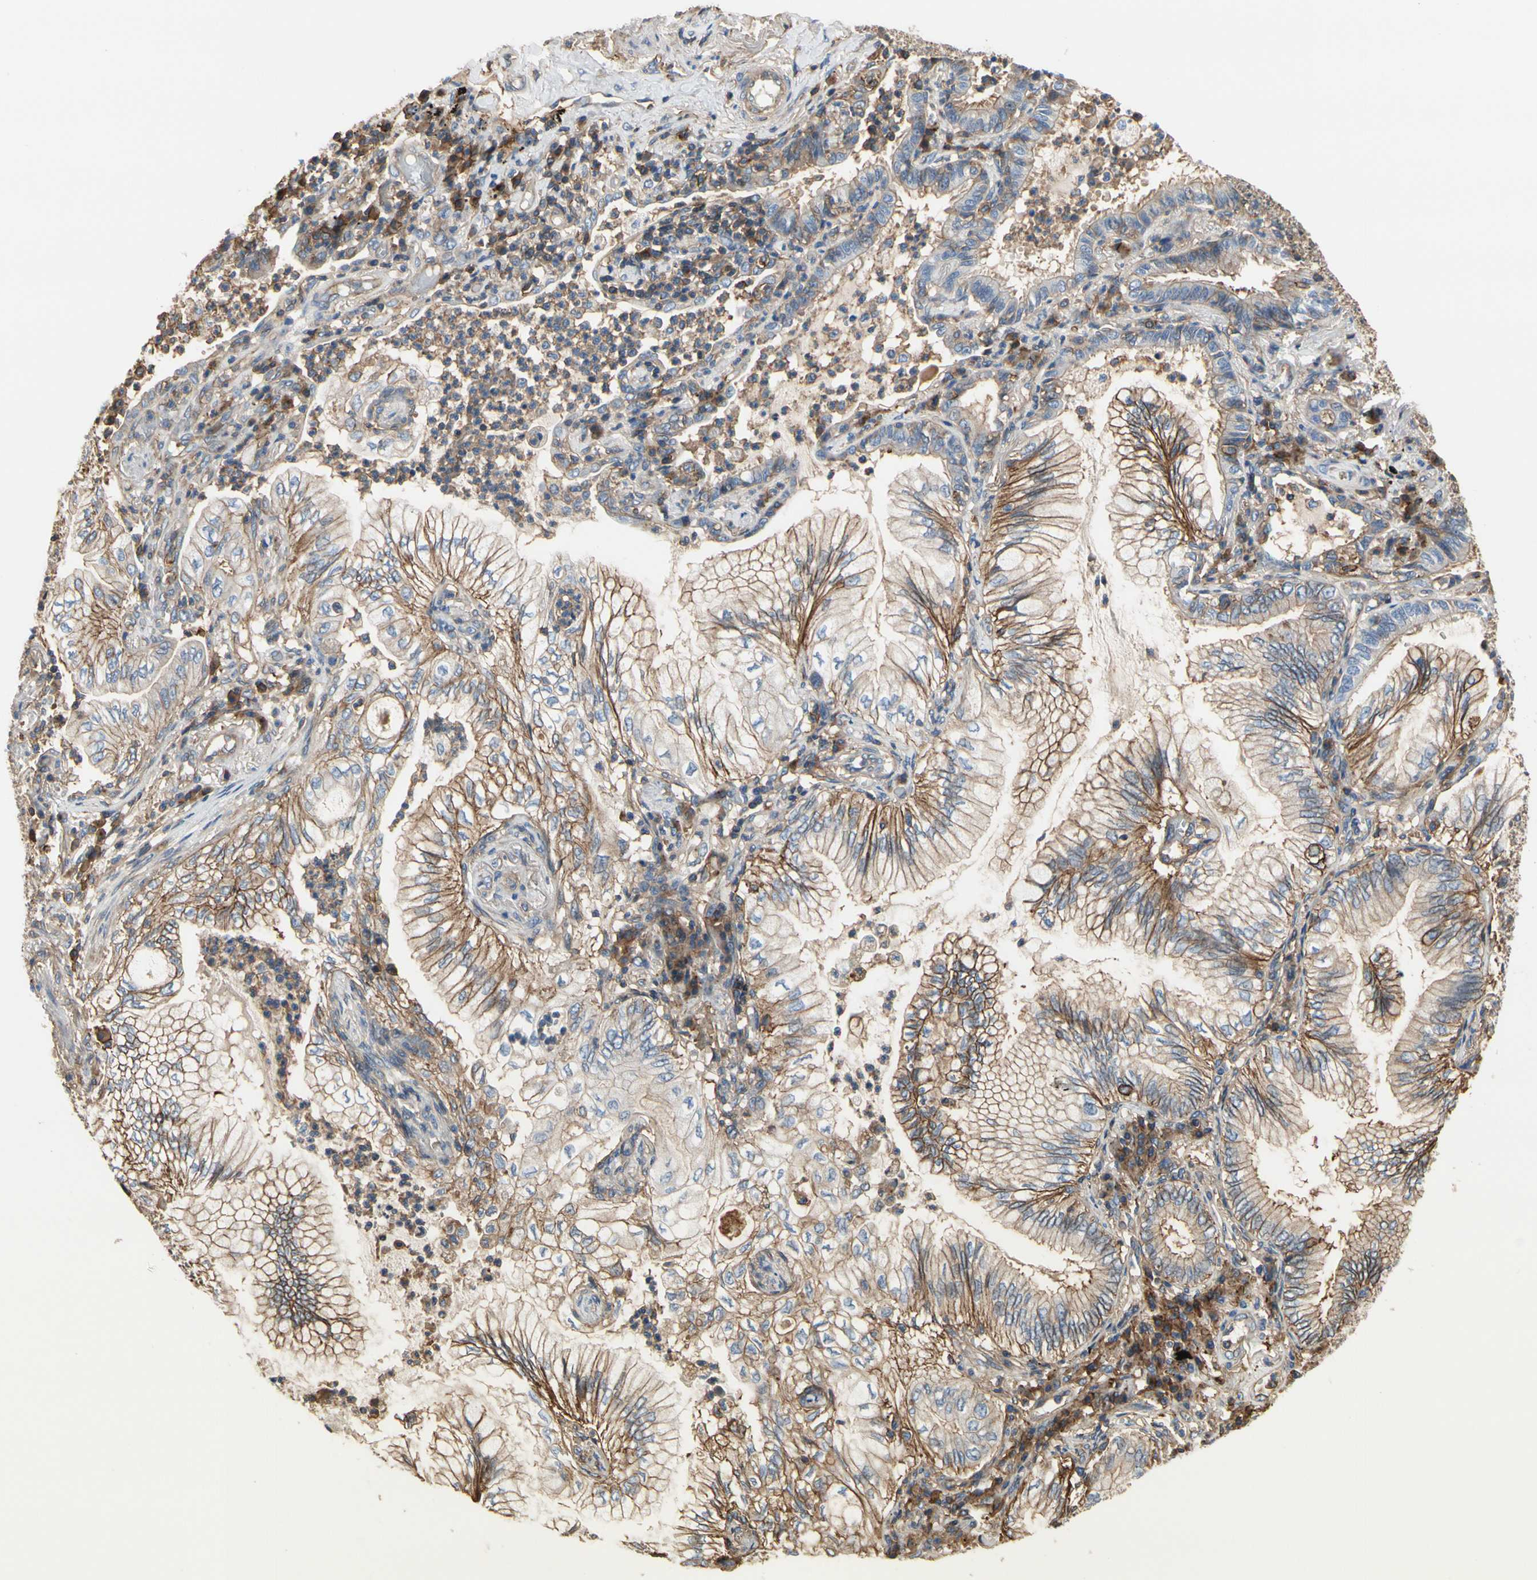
{"staining": {"intensity": "moderate", "quantity": "<25%", "location": "cytoplasmic/membranous"}, "tissue": "lung cancer", "cell_type": "Tumor cells", "image_type": "cancer", "snomed": [{"axis": "morphology", "description": "Normal tissue, NOS"}, {"axis": "morphology", "description": "Adenocarcinoma, NOS"}, {"axis": "topography", "description": "Bronchus"}, {"axis": "topography", "description": "Lung"}], "caption": "High-power microscopy captured an immunohistochemistry (IHC) micrograph of lung adenocarcinoma, revealing moderate cytoplasmic/membranous expression in approximately <25% of tumor cells.", "gene": "IL1RL1", "patient": {"sex": "female", "age": 70}}